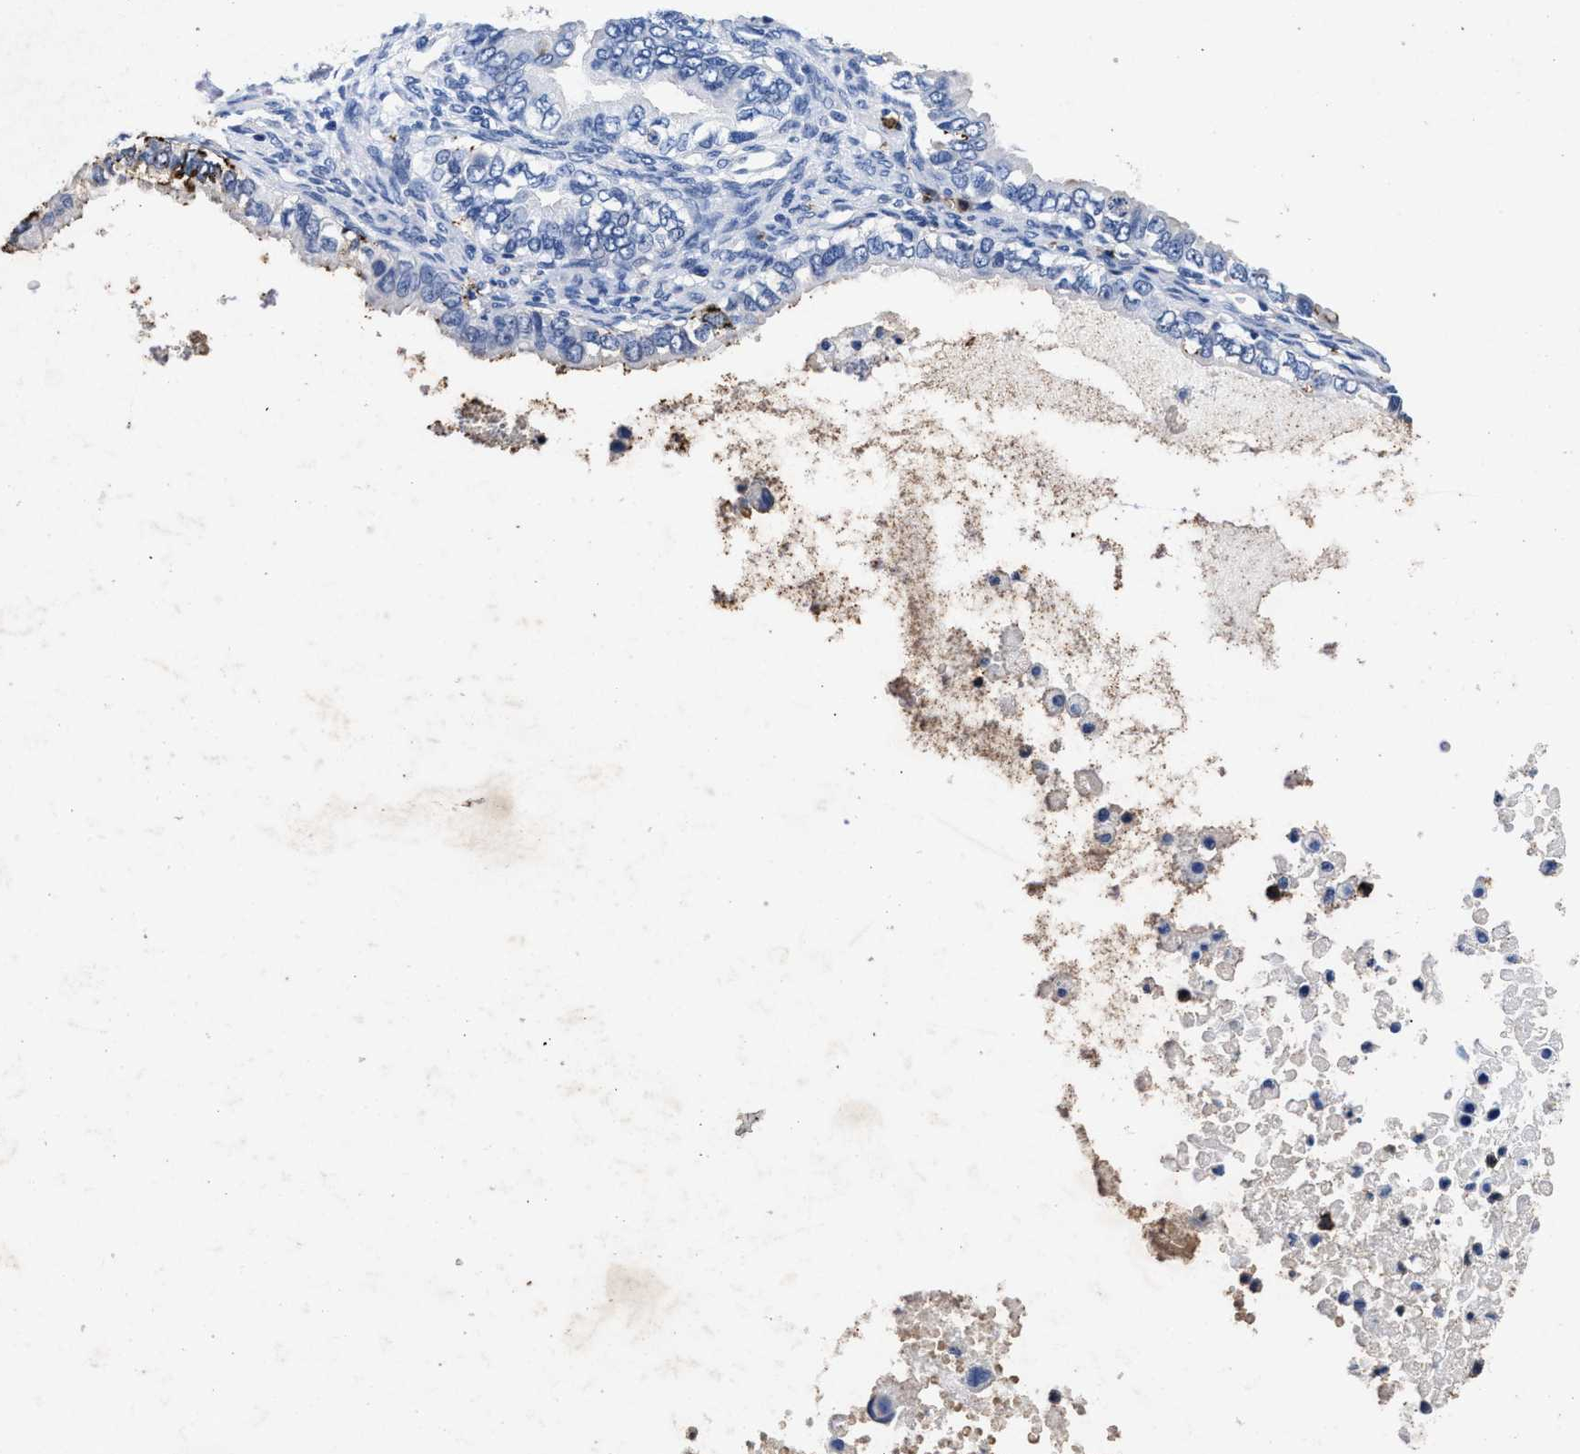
{"staining": {"intensity": "negative", "quantity": "none", "location": "none"}, "tissue": "ovarian cancer", "cell_type": "Tumor cells", "image_type": "cancer", "snomed": [{"axis": "morphology", "description": "Cystadenocarcinoma, mucinous, NOS"}, {"axis": "topography", "description": "Ovary"}], "caption": "Histopathology image shows no significant protein positivity in tumor cells of ovarian cancer.", "gene": "LTB4R2", "patient": {"sex": "female", "age": 80}}